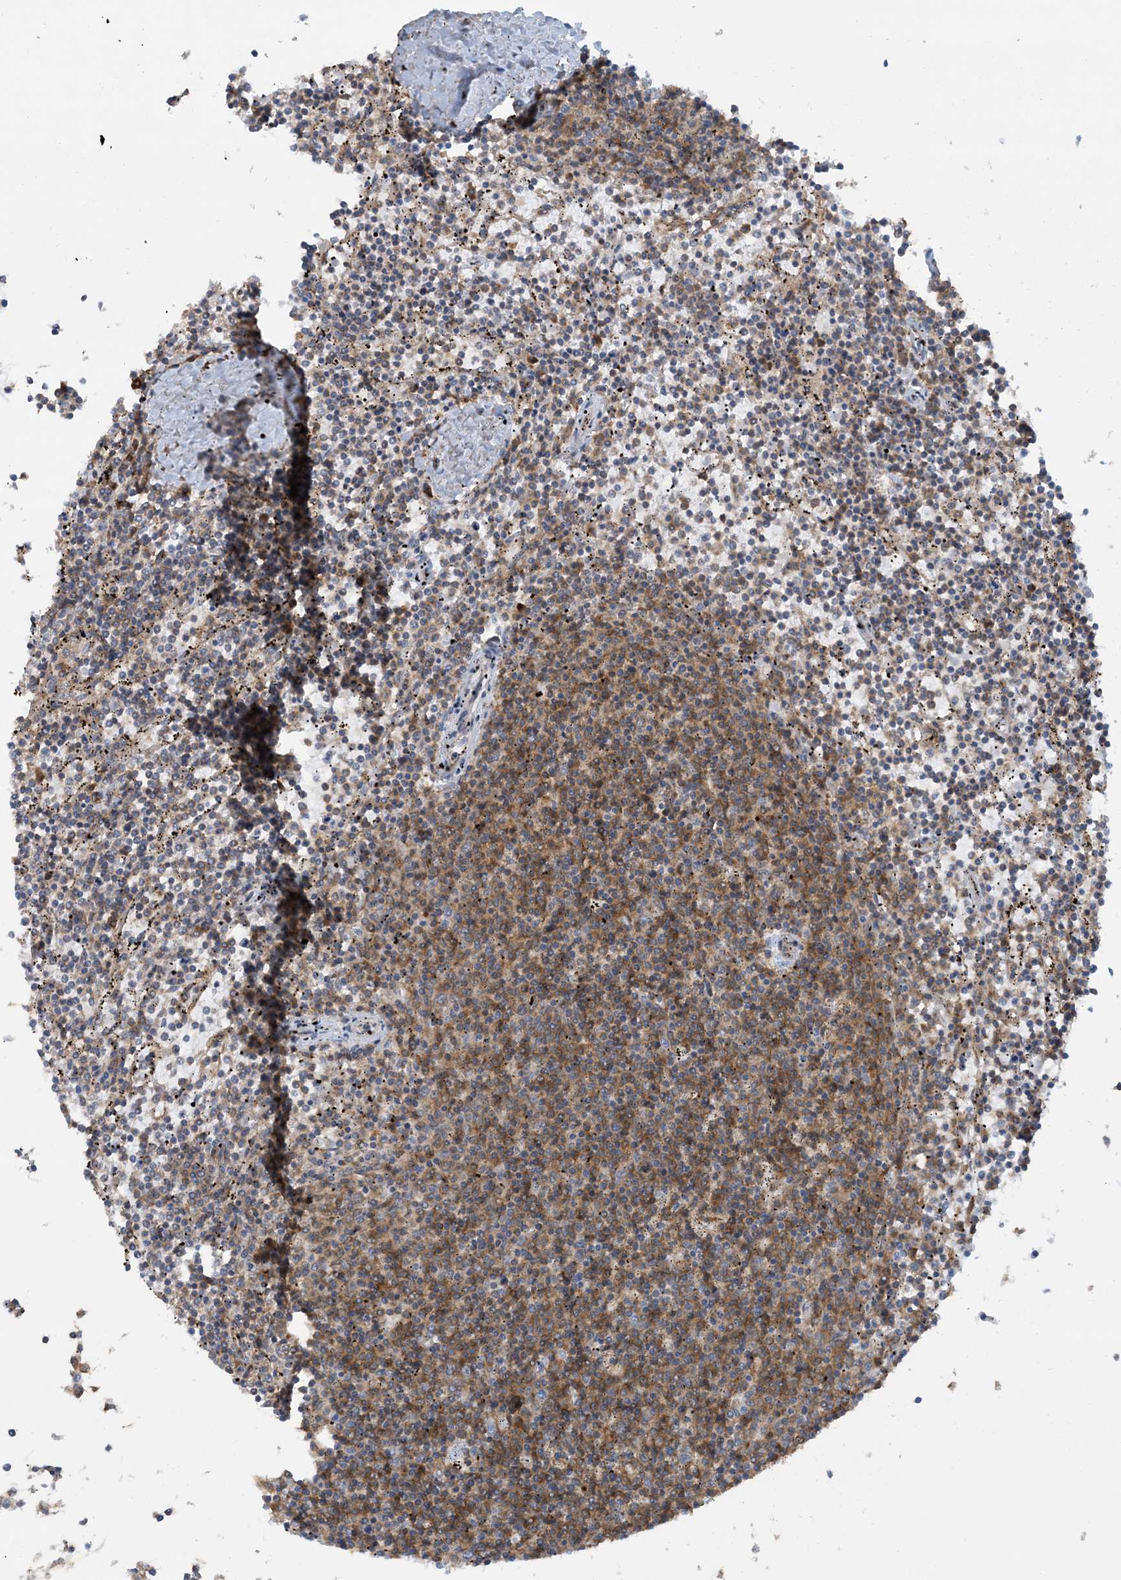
{"staining": {"intensity": "moderate", "quantity": "25%-75%", "location": "cytoplasmic/membranous"}, "tissue": "lymphoma", "cell_type": "Tumor cells", "image_type": "cancer", "snomed": [{"axis": "morphology", "description": "Malignant lymphoma, non-Hodgkin's type, Low grade"}, {"axis": "topography", "description": "Spleen"}], "caption": "Immunohistochemistry (IHC) of lymphoma shows medium levels of moderate cytoplasmic/membranous positivity in approximately 25%-75% of tumor cells.", "gene": "STAM2", "patient": {"sex": "female", "age": 50}}